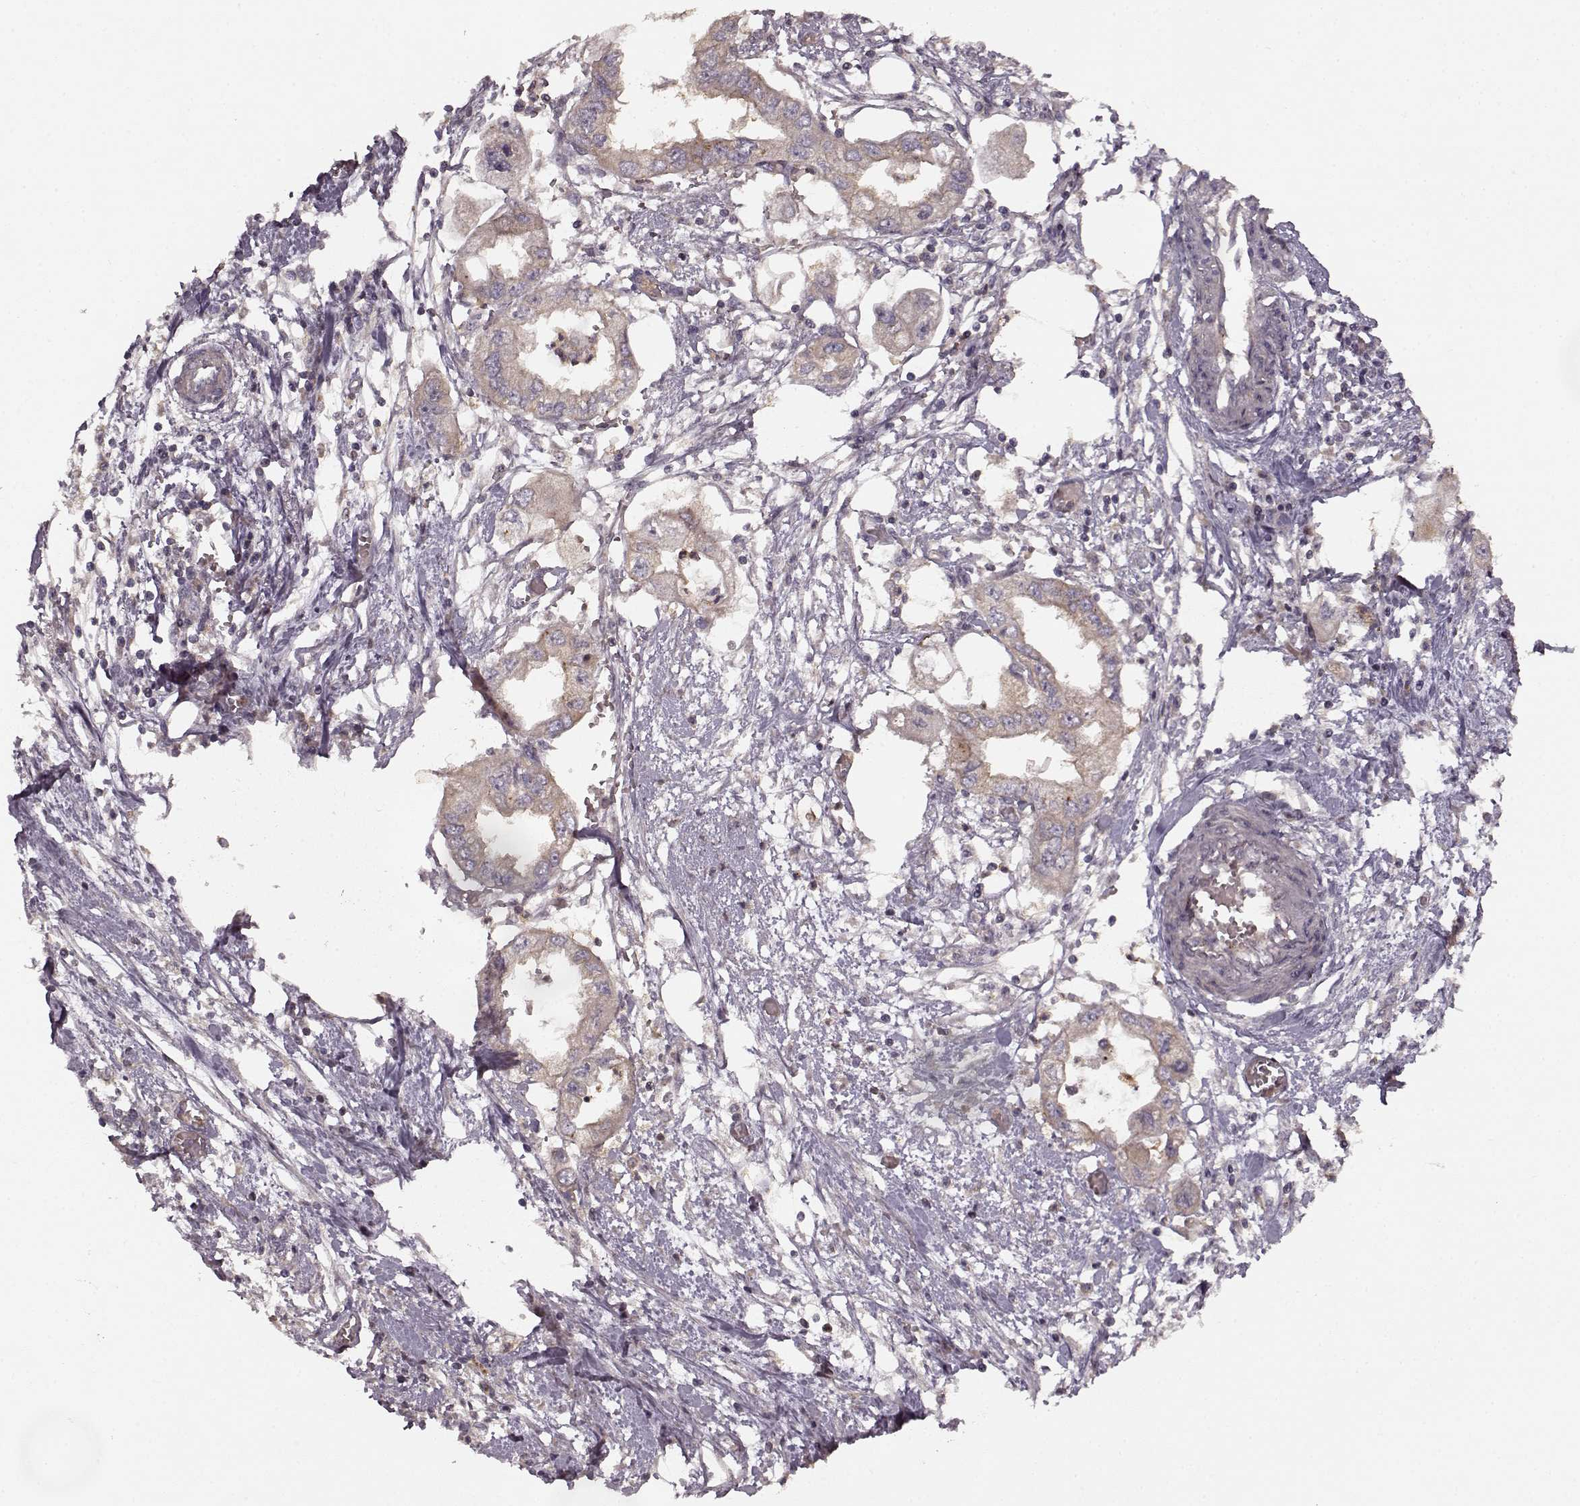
{"staining": {"intensity": "weak", "quantity": ">75%", "location": "cytoplasmic/membranous"}, "tissue": "endometrial cancer", "cell_type": "Tumor cells", "image_type": "cancer", "snomed": [{"axis": "morphology", "description": "Adenocarcinoma, NOS"}, {"axis": "morphology", "description": "Adenocarcinoma, metastatic, NOS"}, {"axis": "topography", "description": "Adipose tissue"}, {"axis": "topography", "description": "Endometrium"}], "caption": "High-power microscopy captured an immunohistochemistry histopathology image of metastatic adenocarcinoma (endometrial), revealing weak cytoplasmic/membranous staining in approximately >75% of tumor cells.", "gene": "IFRD2", "patient": {"sex": "female", "age": 67}}